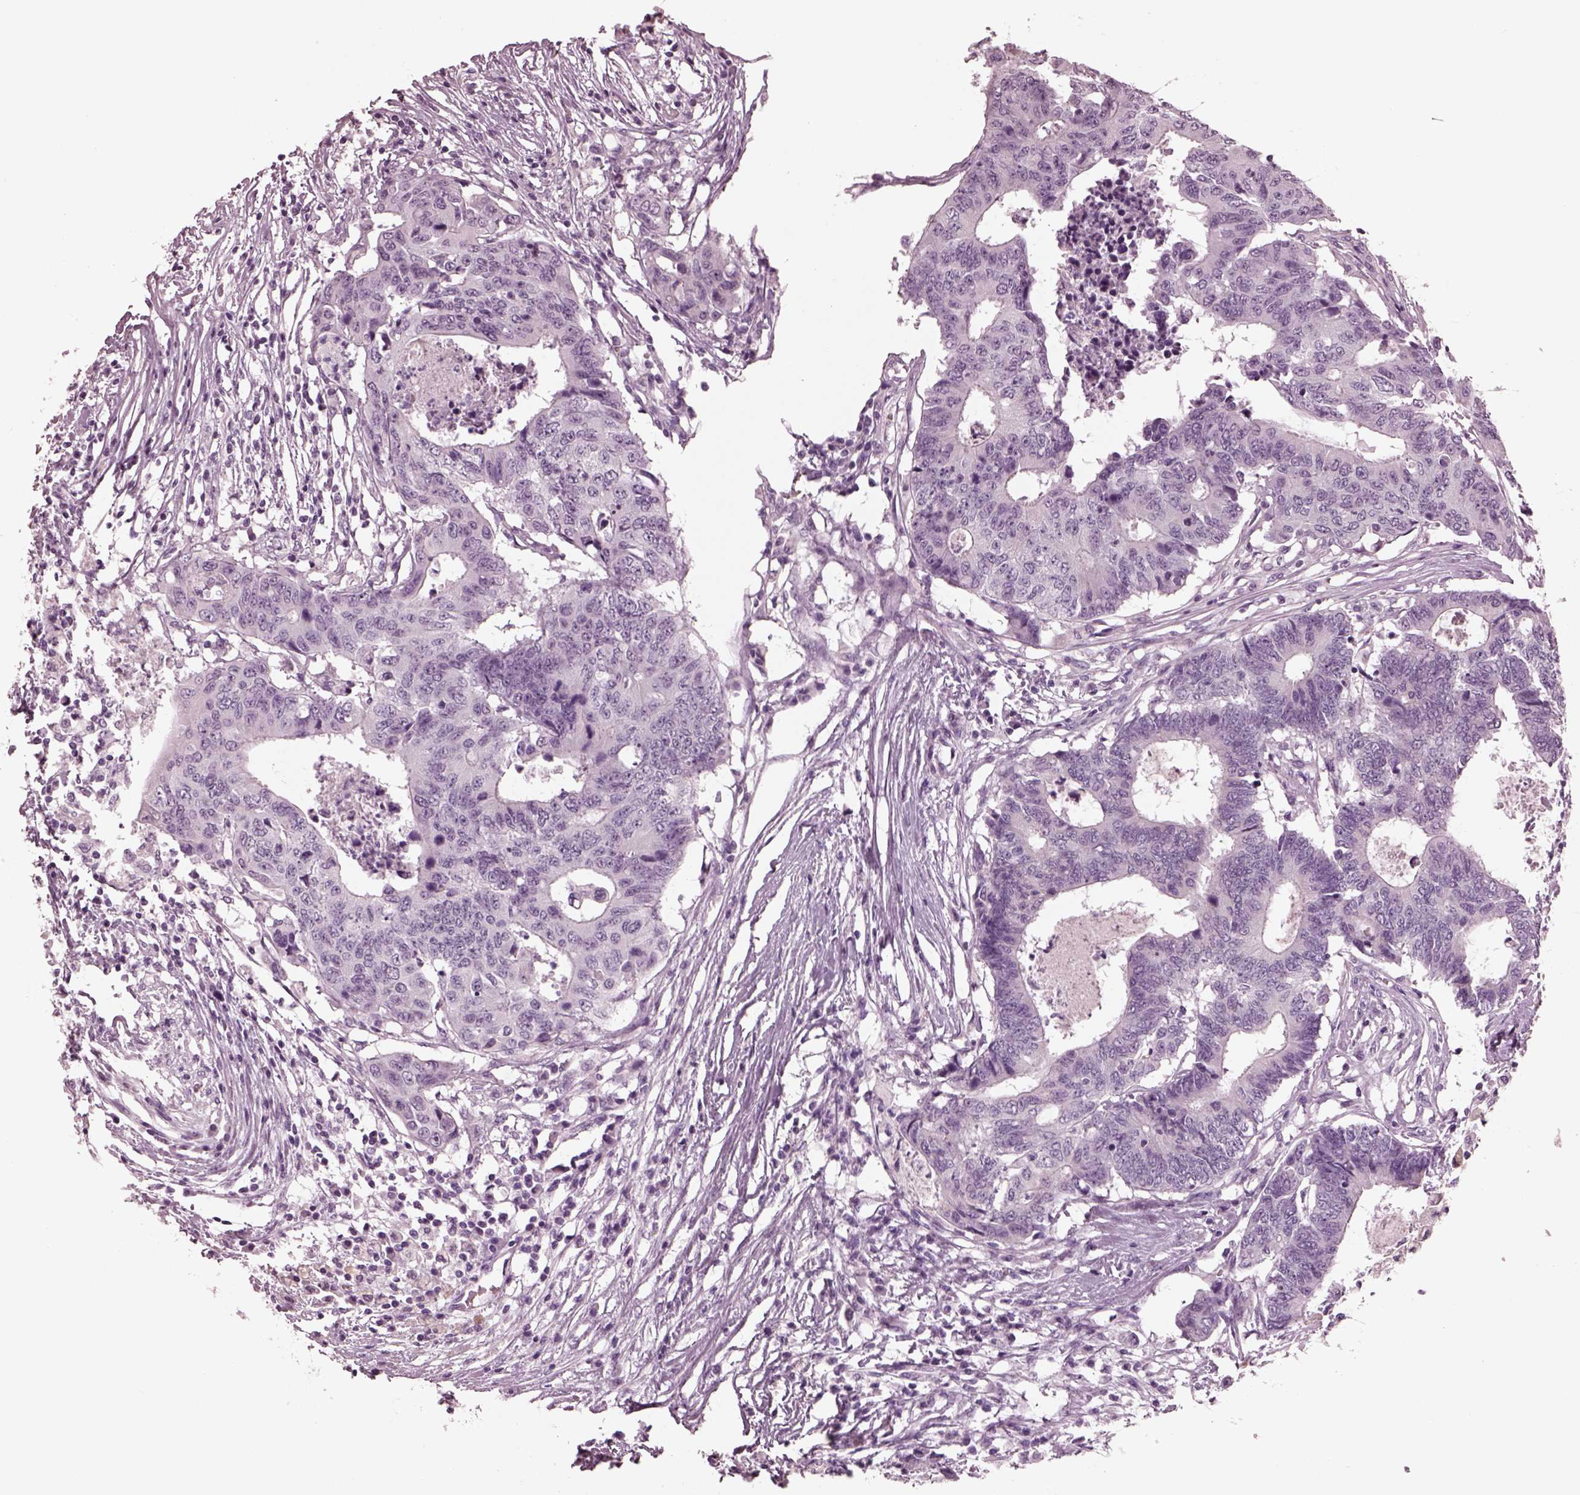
{"staining": {"intensity": "negative", "quantity": "none", "location": "none"}, "tissue": "colorectal cancer", "cell_type": "Tumor cells", "image_type": "cancer", "snomed": [{"axis": "morphology", "description": "Adenocarcinoma, NOS"}, {"axis": "topography", "description": "Colon"}], "caption": "This micrograph is of colorectal cancer (adenocarcinoma) stained with immunohistochemistry to label a protein in brown with the nuclei are counter-stained blue. There is no positivity in tumor cells. Brightfield microscopy of immunohistochemistry stained with DAB (brown) and hematoxylin (blue), captured at high magnification.", "gene": "MIB2", "patient": {"sex": "female", "age": 48}}